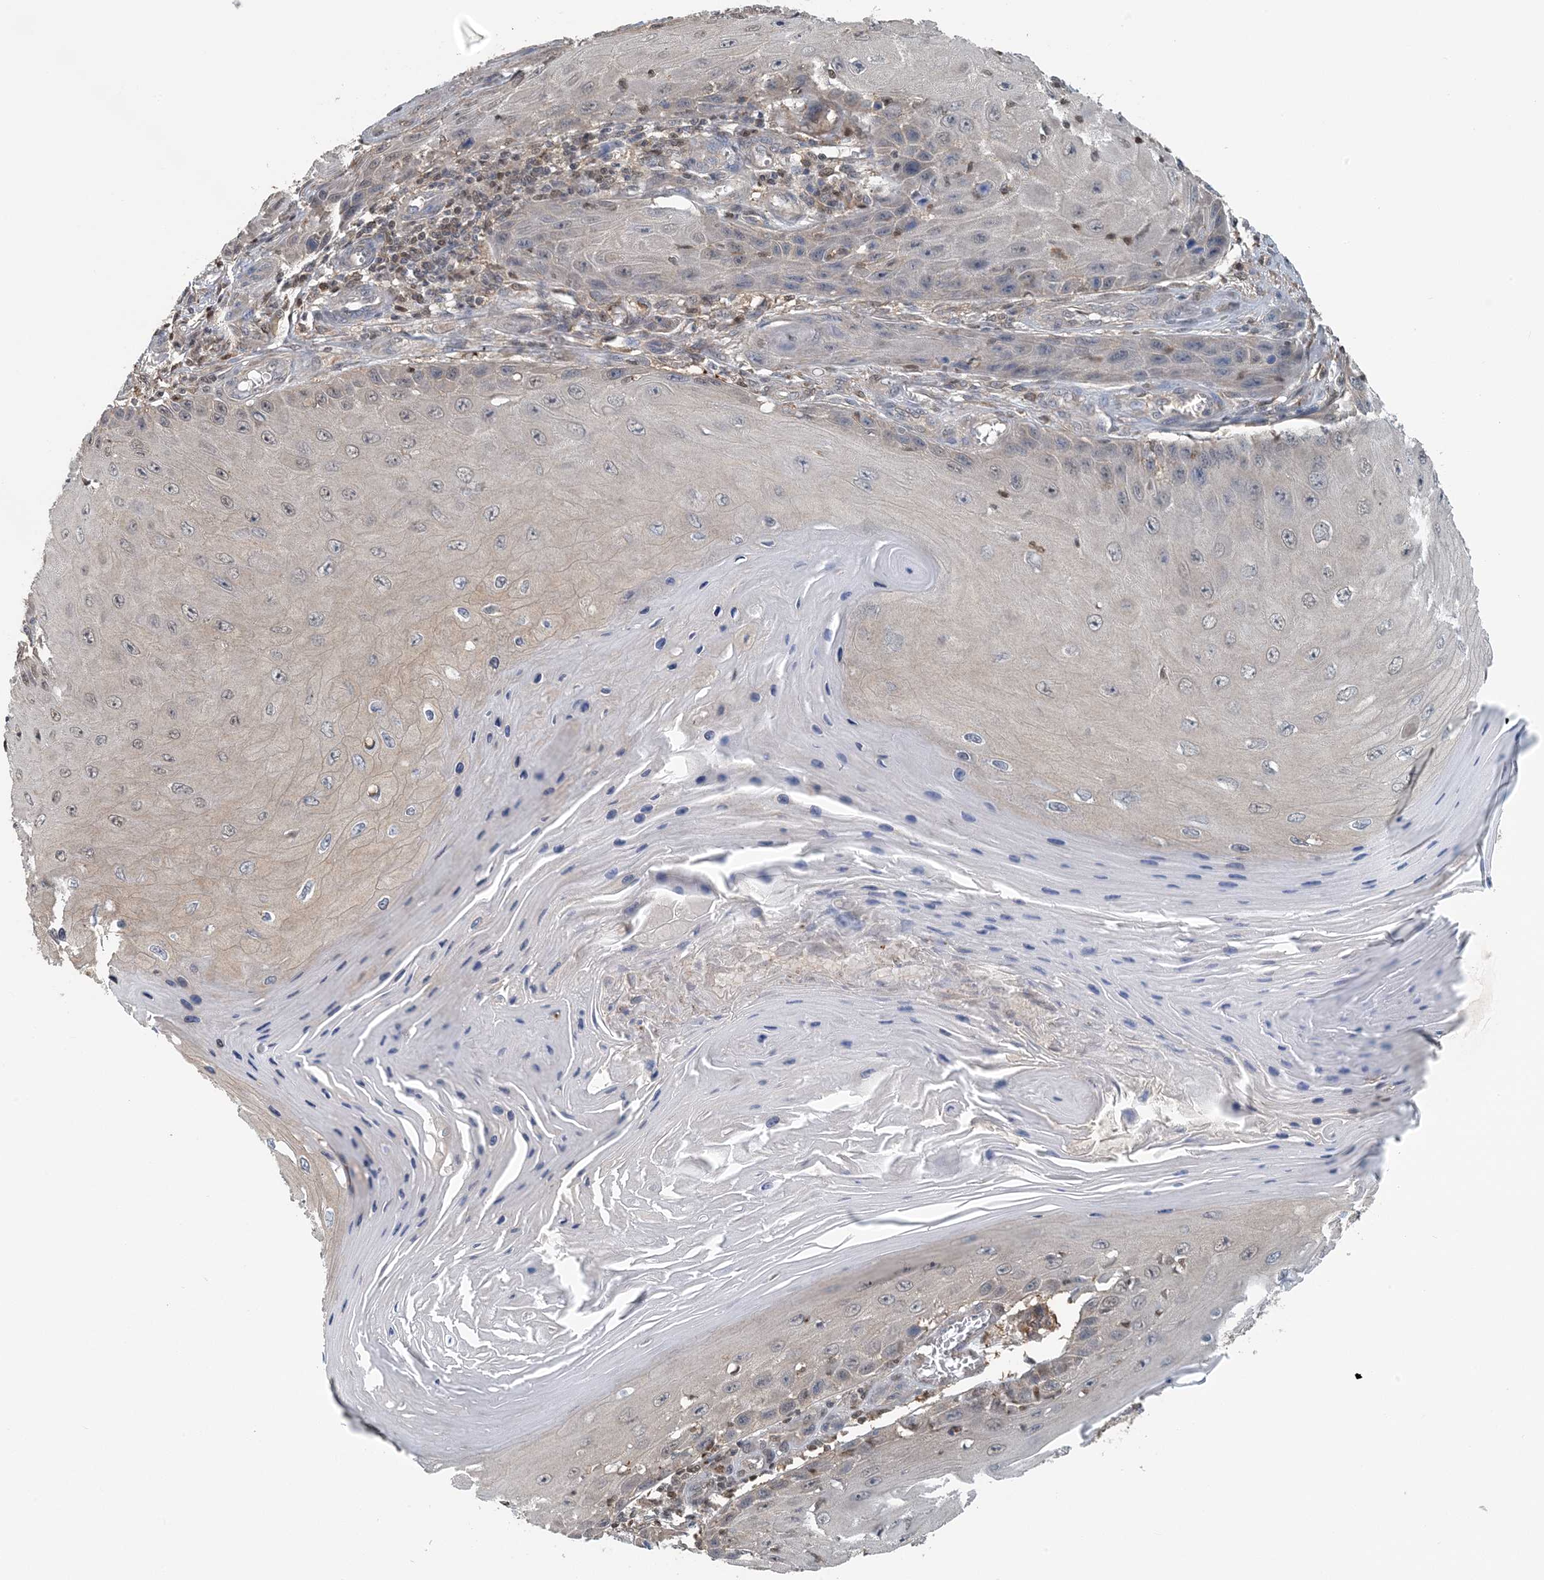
{"staining": {"intensity": "negative", "quantity": "none", "location": "none"}, "tissue": "skin cancer", "cell_type": "Tumor cells", "image_type": "cancer", "snomed": [{"axis": "morphology", "description": "Squamous cell carcinoma, NOS"}, {"axis": "topography", "description": "Skin"}], "caption": "Tumor cells show no significant protein expression in squamous cell carcinoma (skin).", "gene": "HIKESHI", "patient": {"sex": "female", "age": 73}}